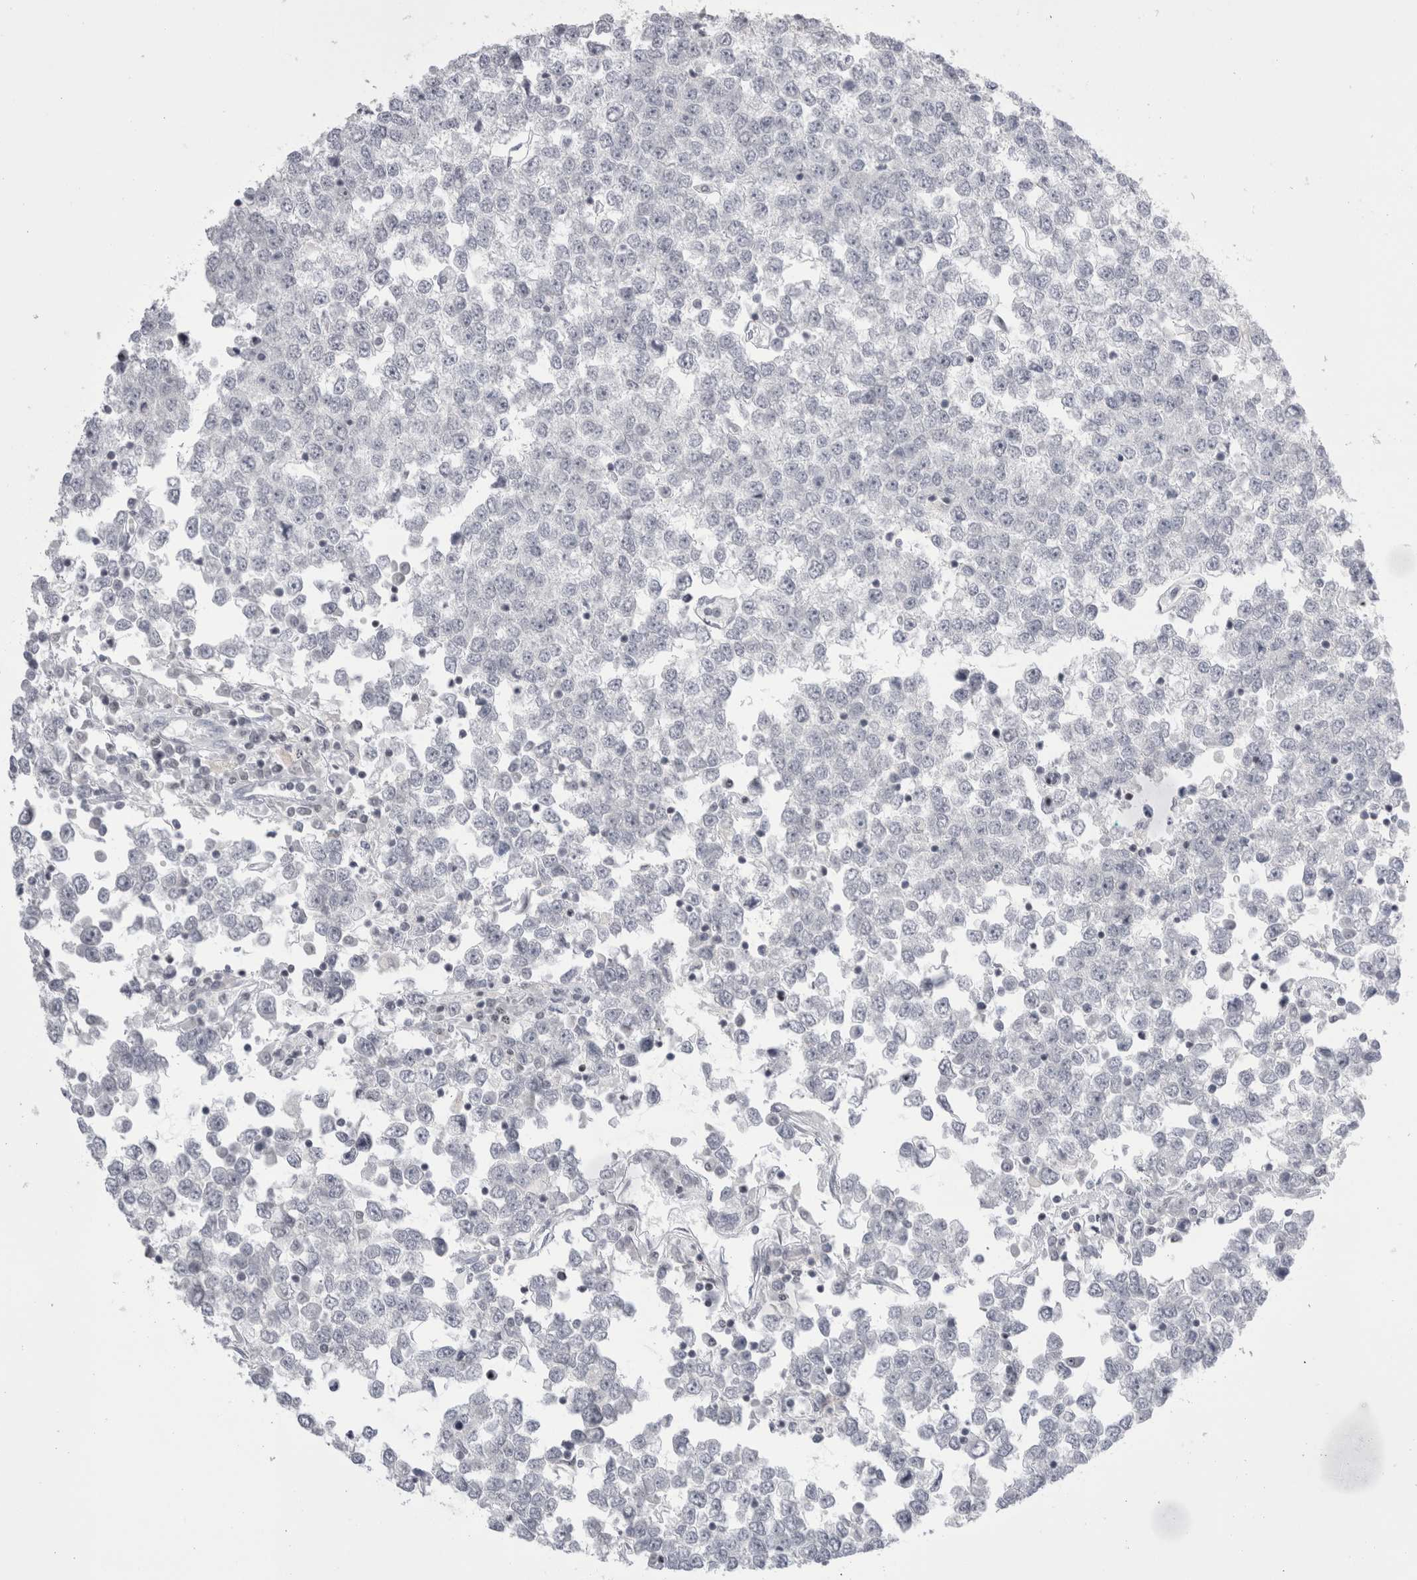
{"staining": {"intensity": "negative", "quantity": "none", "location": "none"}, "tissue": "testis cancer", "cell_type": "Tumor cells", "image_type": "cancer", "snomed": [{"axis": "morphology", "description": "Seminoma, NOS"}, {"axis": "topography", "description": "Testis"}], "caption": "Immunohistochemistry of human testis seminoma shows no expression in tumor cells.", "gene": "FNDC8", "patient": {"sex": "male", "age": 65}}